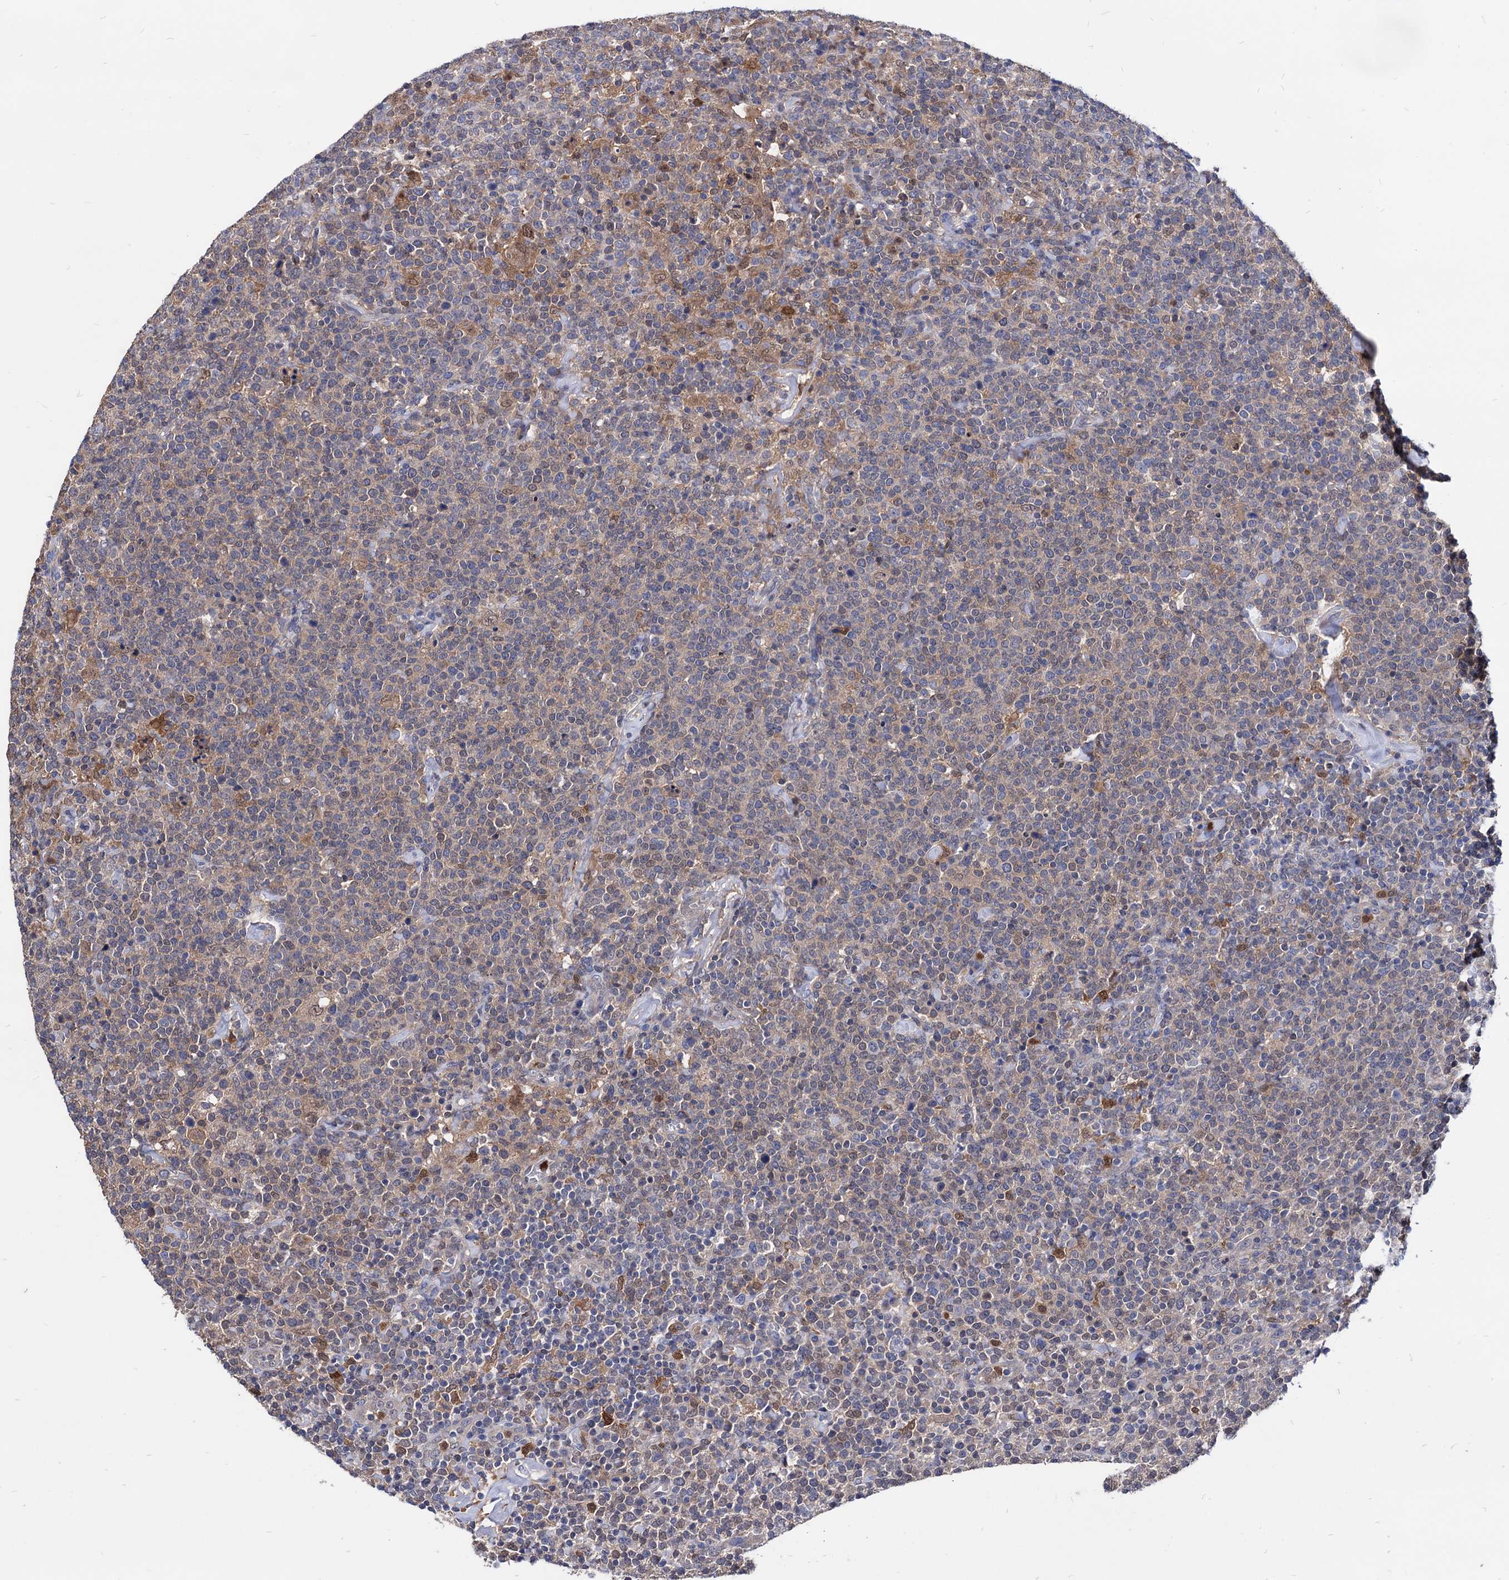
{"staining": {"intensity": "weak", "quantity": "25%-75%", "location": "cytoplasmic/membranous"}, "tissue": "lymphoma", "cell_type": "Tumor cells", "image_type": "cancer", "snomed": [{"axis": "morphology", "description": "Malignant lymphoma, non-Hodgkin's type, High grade"}, {"axis": "topography", "description": "Lymph node"}], "caption": "Approximately 25%-75% of tumor cells in lymphoma demonstrate weak cytoplasmic/membranous protein staining as visualized by brown immunohistochemical staining.", "gene": "CPPED1", "patient": {"sex": "male", "age": 61}}